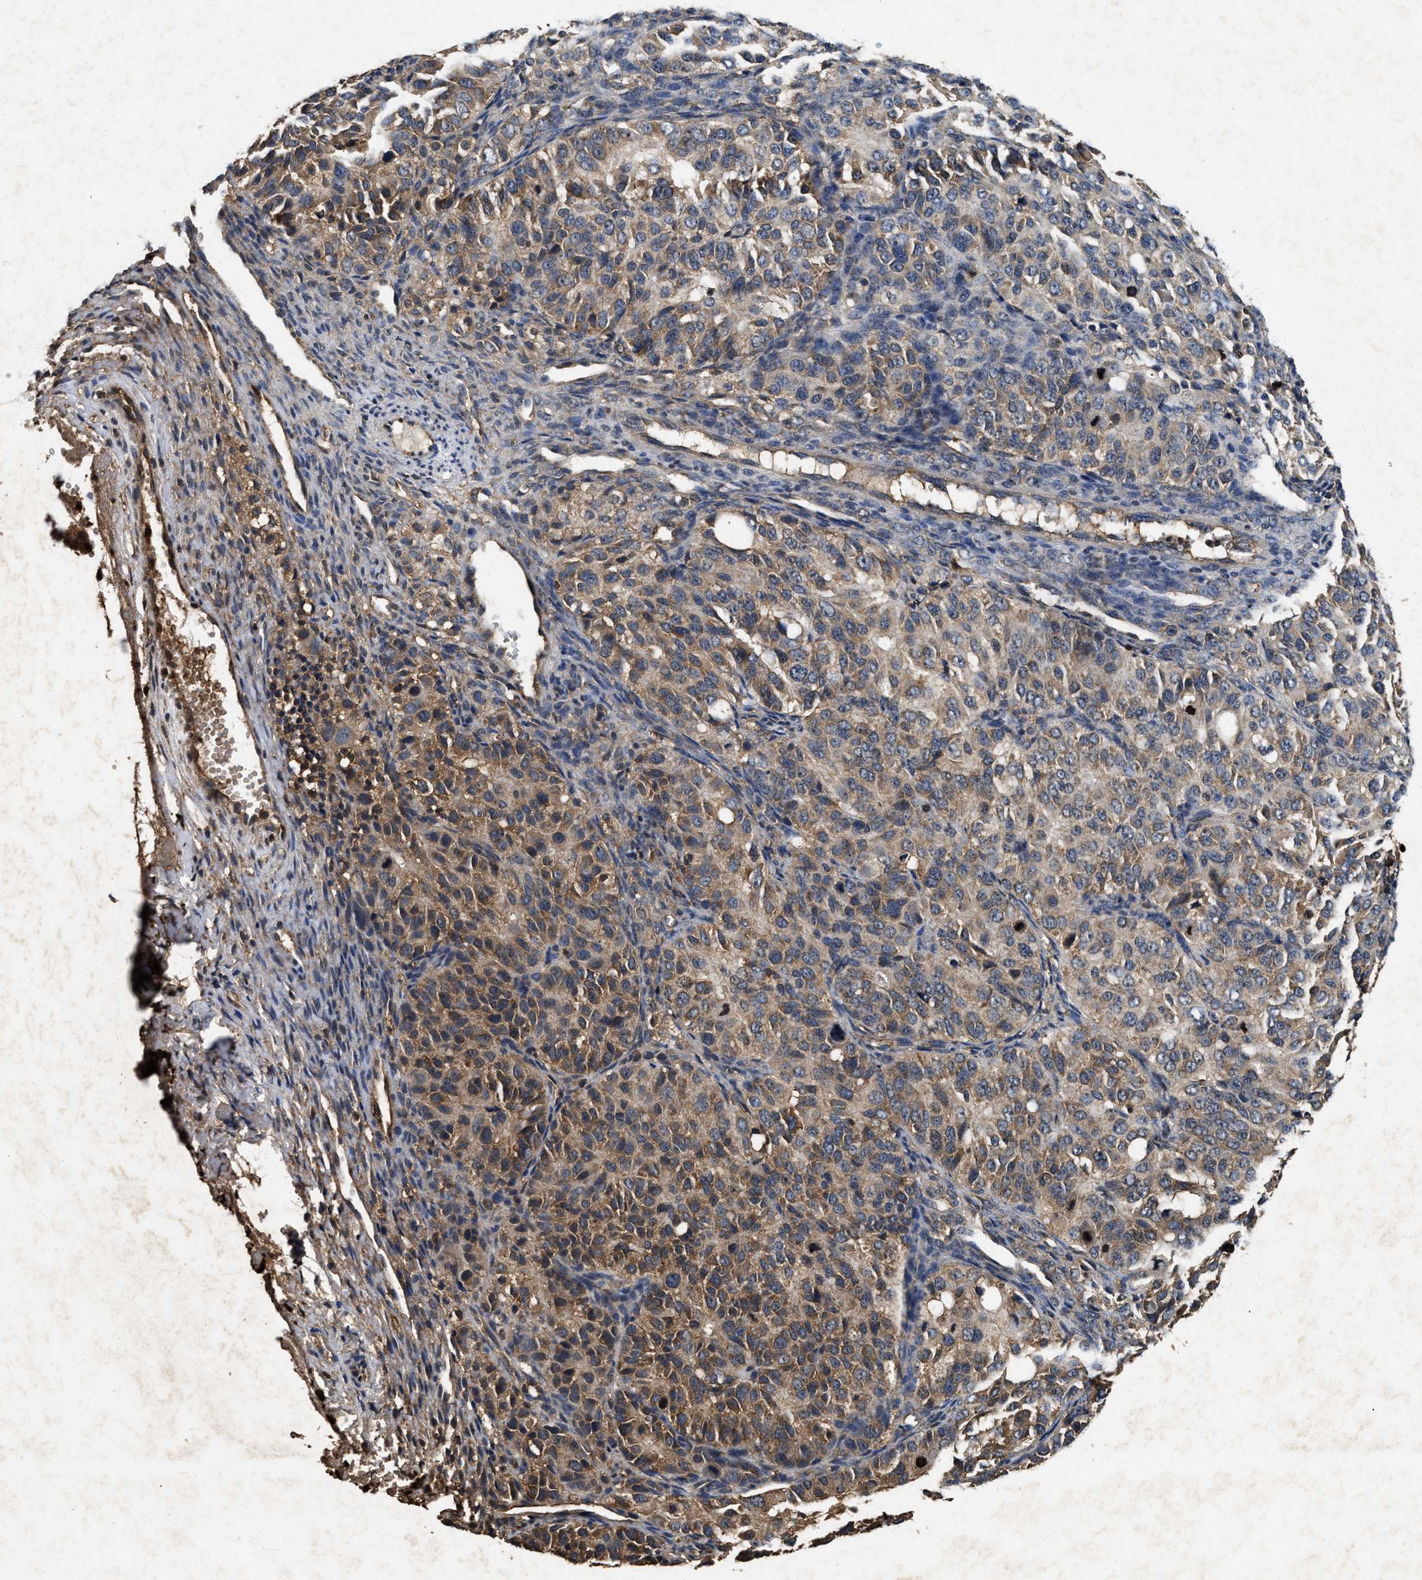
{"staining": {"intensity": "moderate", "quantity": ">75%", "location": "cytoplasmic/membranous"}, "tissue": "ovarian cancer", "cell_type": "Tumor cells", "image_type": "cancer", "snomed": [{"axis": "morphology", "description": "Carcinoma, endometroid"}, {"axis": "topography", "description": "Ovary"}], "caption": "Immunohistochemical staining of endometroid carcinoma (ovarian) demonstrates medium levels of moderate cytoplasmic/membranous protein positivity in approximately >75% of tumor cells.", "gene": "PDAP1", "patient": {"sex": "female", "age": 51}}